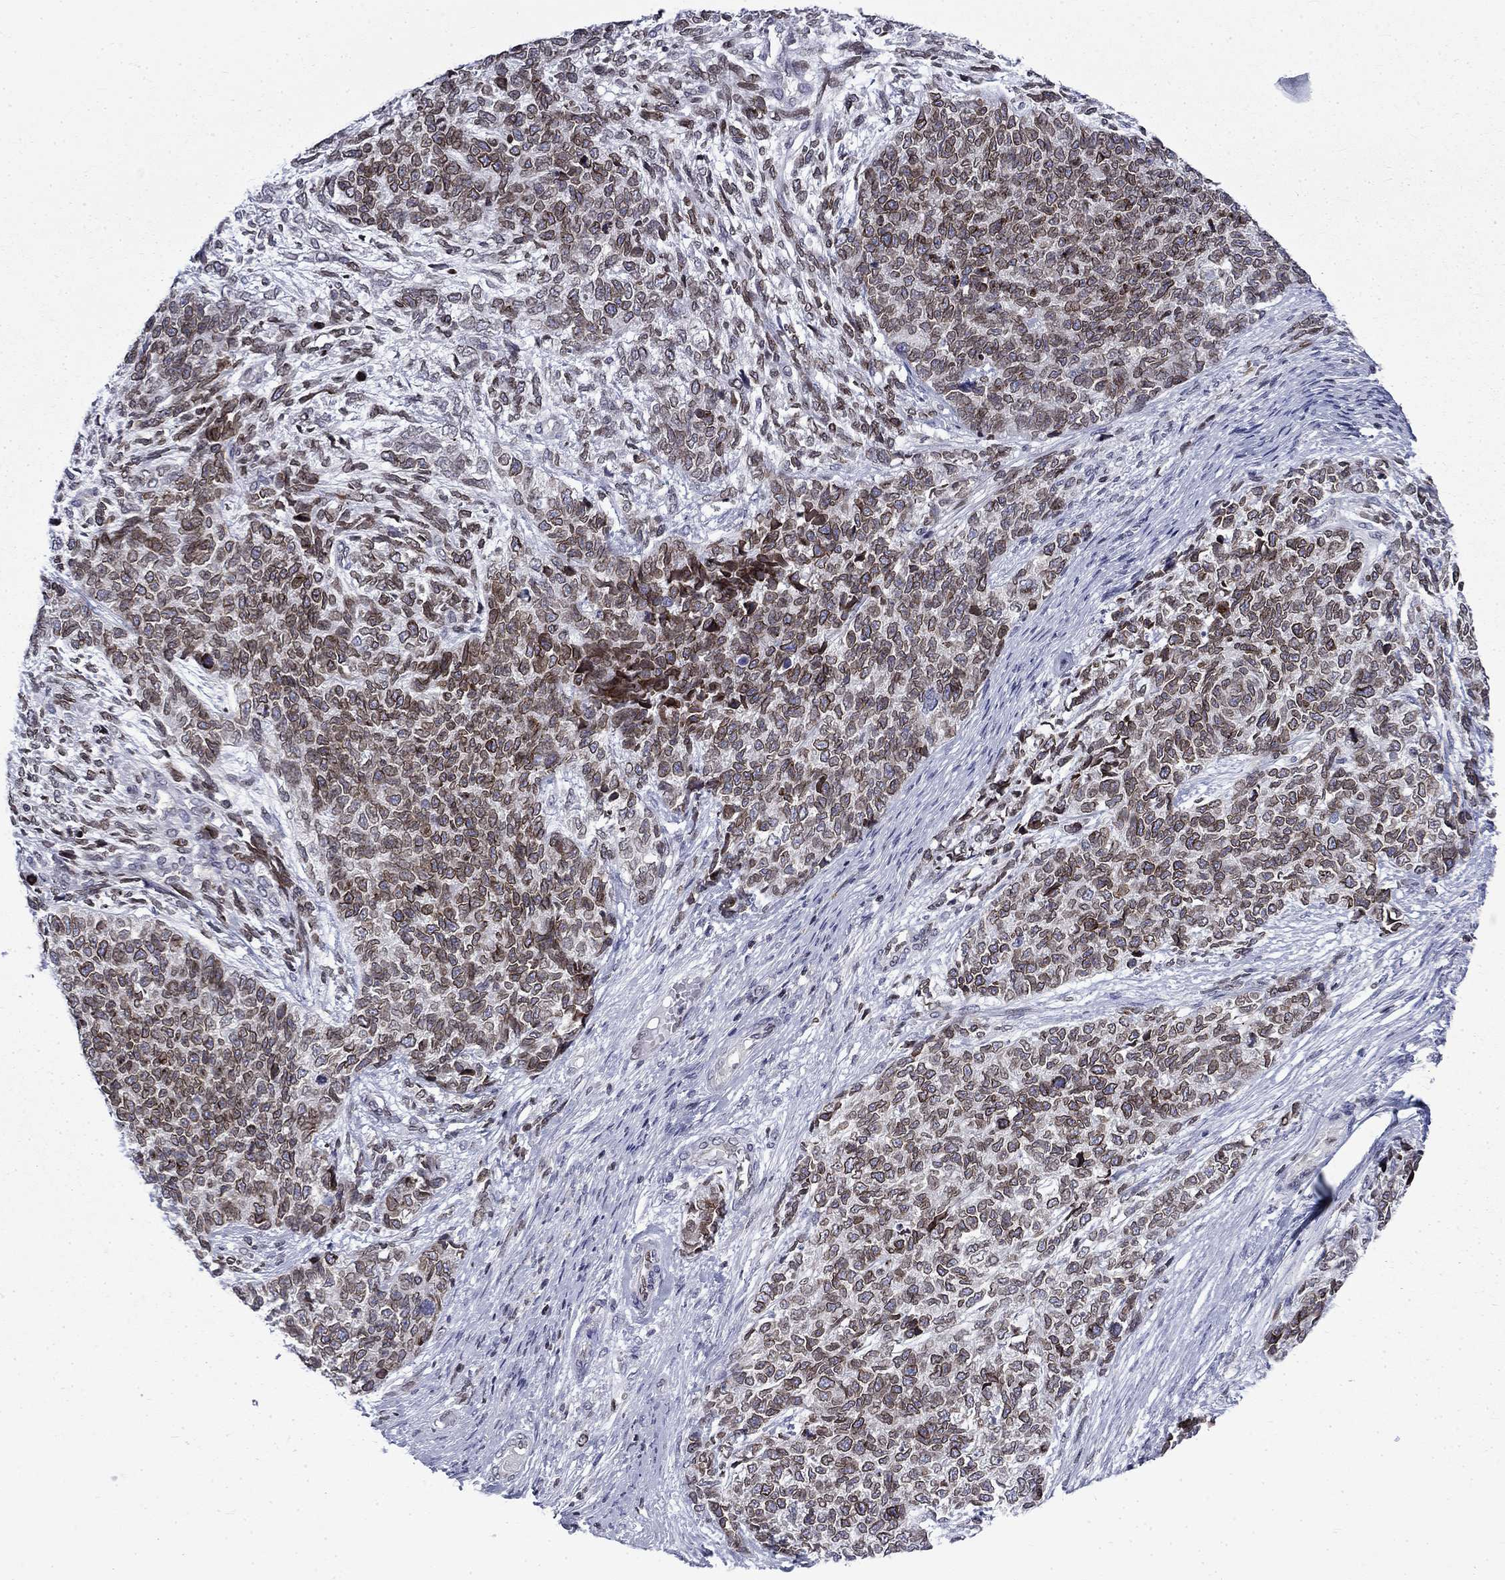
{"staining": {"intensity": "weak", "quantity": ">75%", "location": "cytoplasmic/membranous,nuclear"}, "tissue": "cervical cancer", "cell_type": "Tumor cells", "image_type": "cancer", "snomed": [{"axis": "morphology", "description": "Squamous cell carcinoma, NOS"}, {"axis": "topography", "description": "Cervix"}], "caption": "Squamous cell carcinoma (cervical) stained with a brown dye shows weak cytoplasmic/membranous and nuclear positive expression in approximately >75% of tumor cells.", "gene": "SLA", "patient": {"sex": "female", "age": 63}}